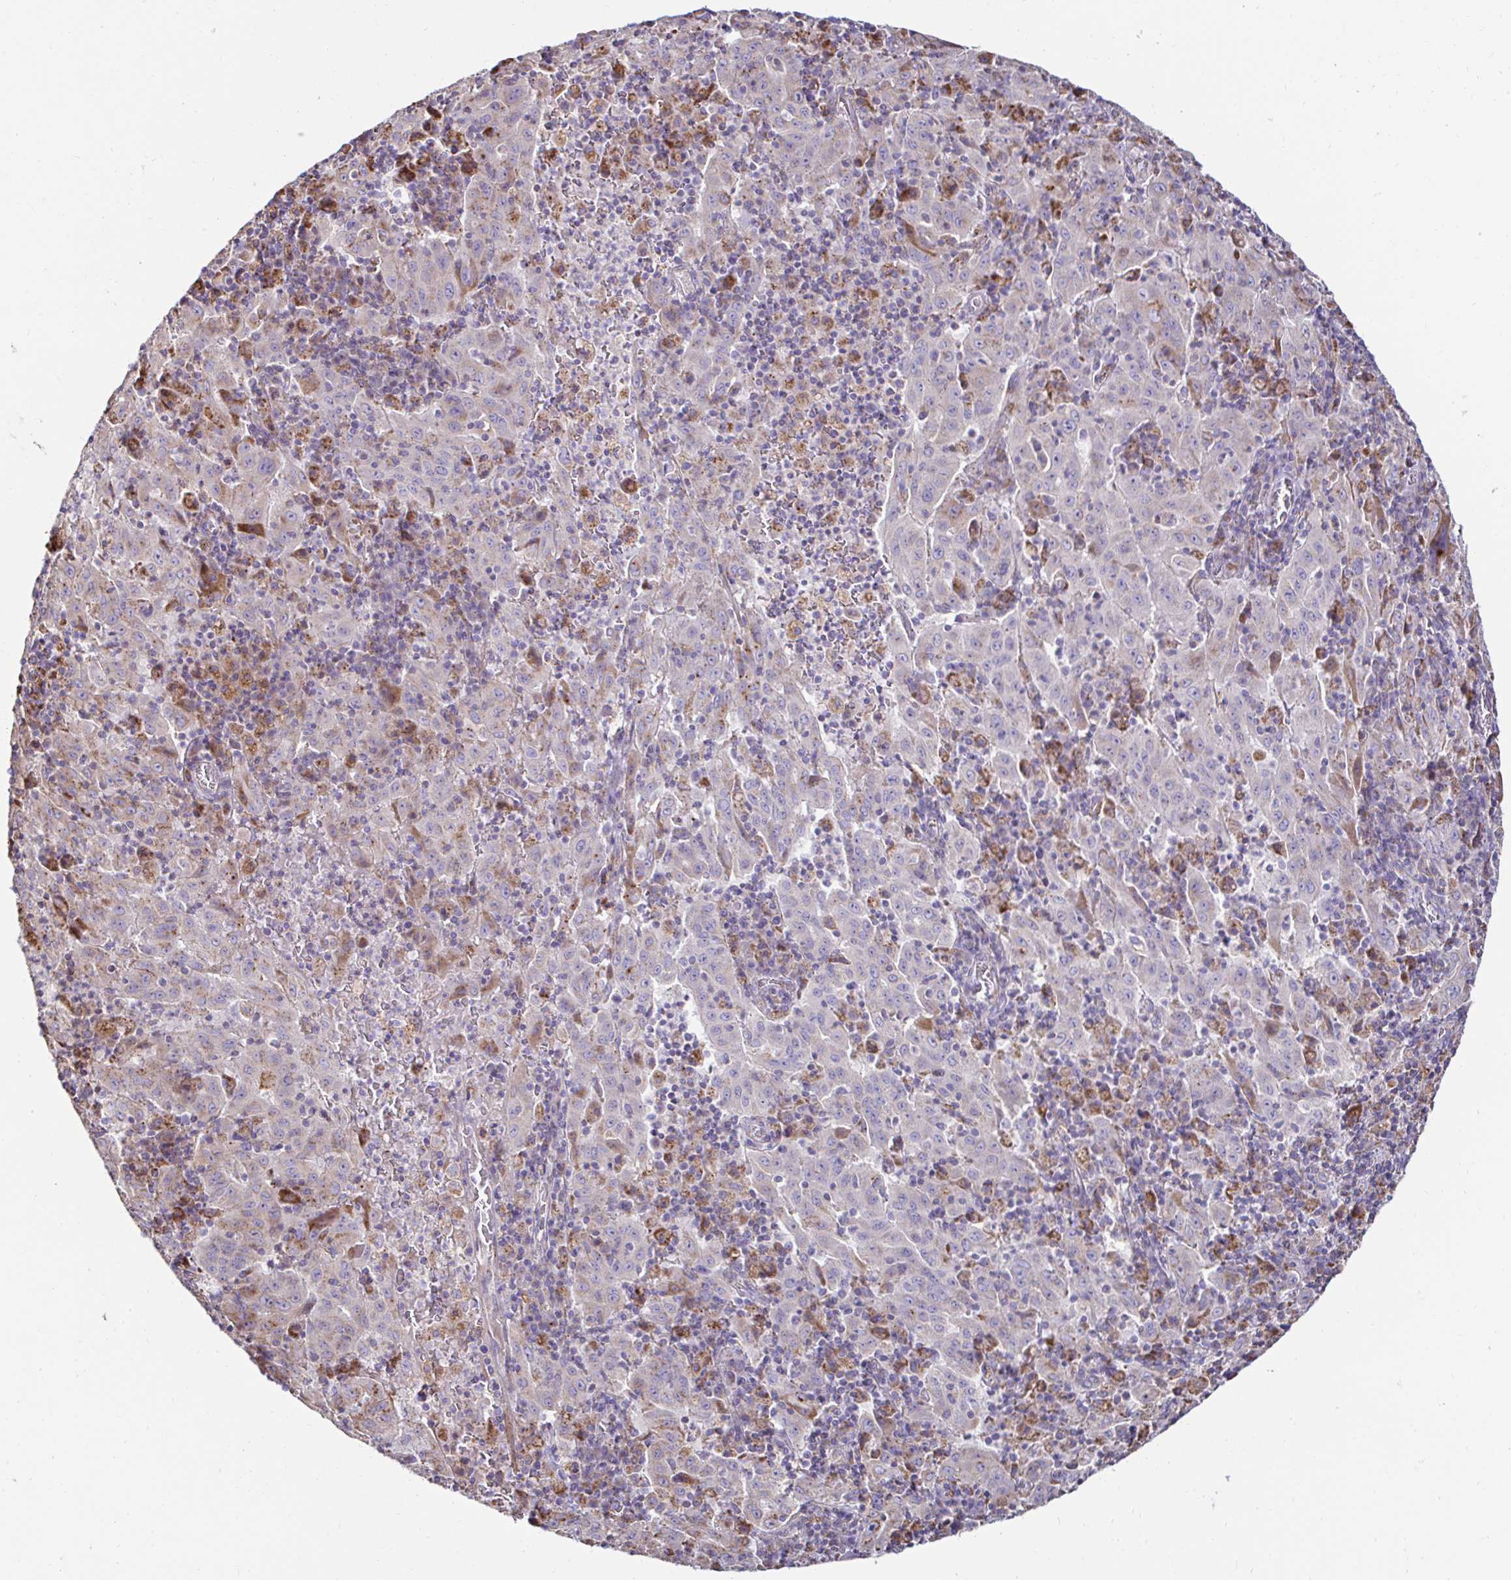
{"staining": {"intensity": "moderate", "quantity": "25%-75%", "location": "cytoplasmic/membranous"}, "tissue": "pancreatic cancer", "cell_type": "Tumor cells", "image_type": "cancer", "snomed": [{"axis": "morphology", "description": "Adenocarcinoma, NOS"}, {"axis": "topography", "description": "Pancreas"}], "caption": "Protein staining exhibits moderate cytoplasmic/membranous positivity in about 25%-75% of tumor cells in pancreatic adenocarcinoma.", "gene": "GALNS", "patient": {"sex": "male", "age": 63}}